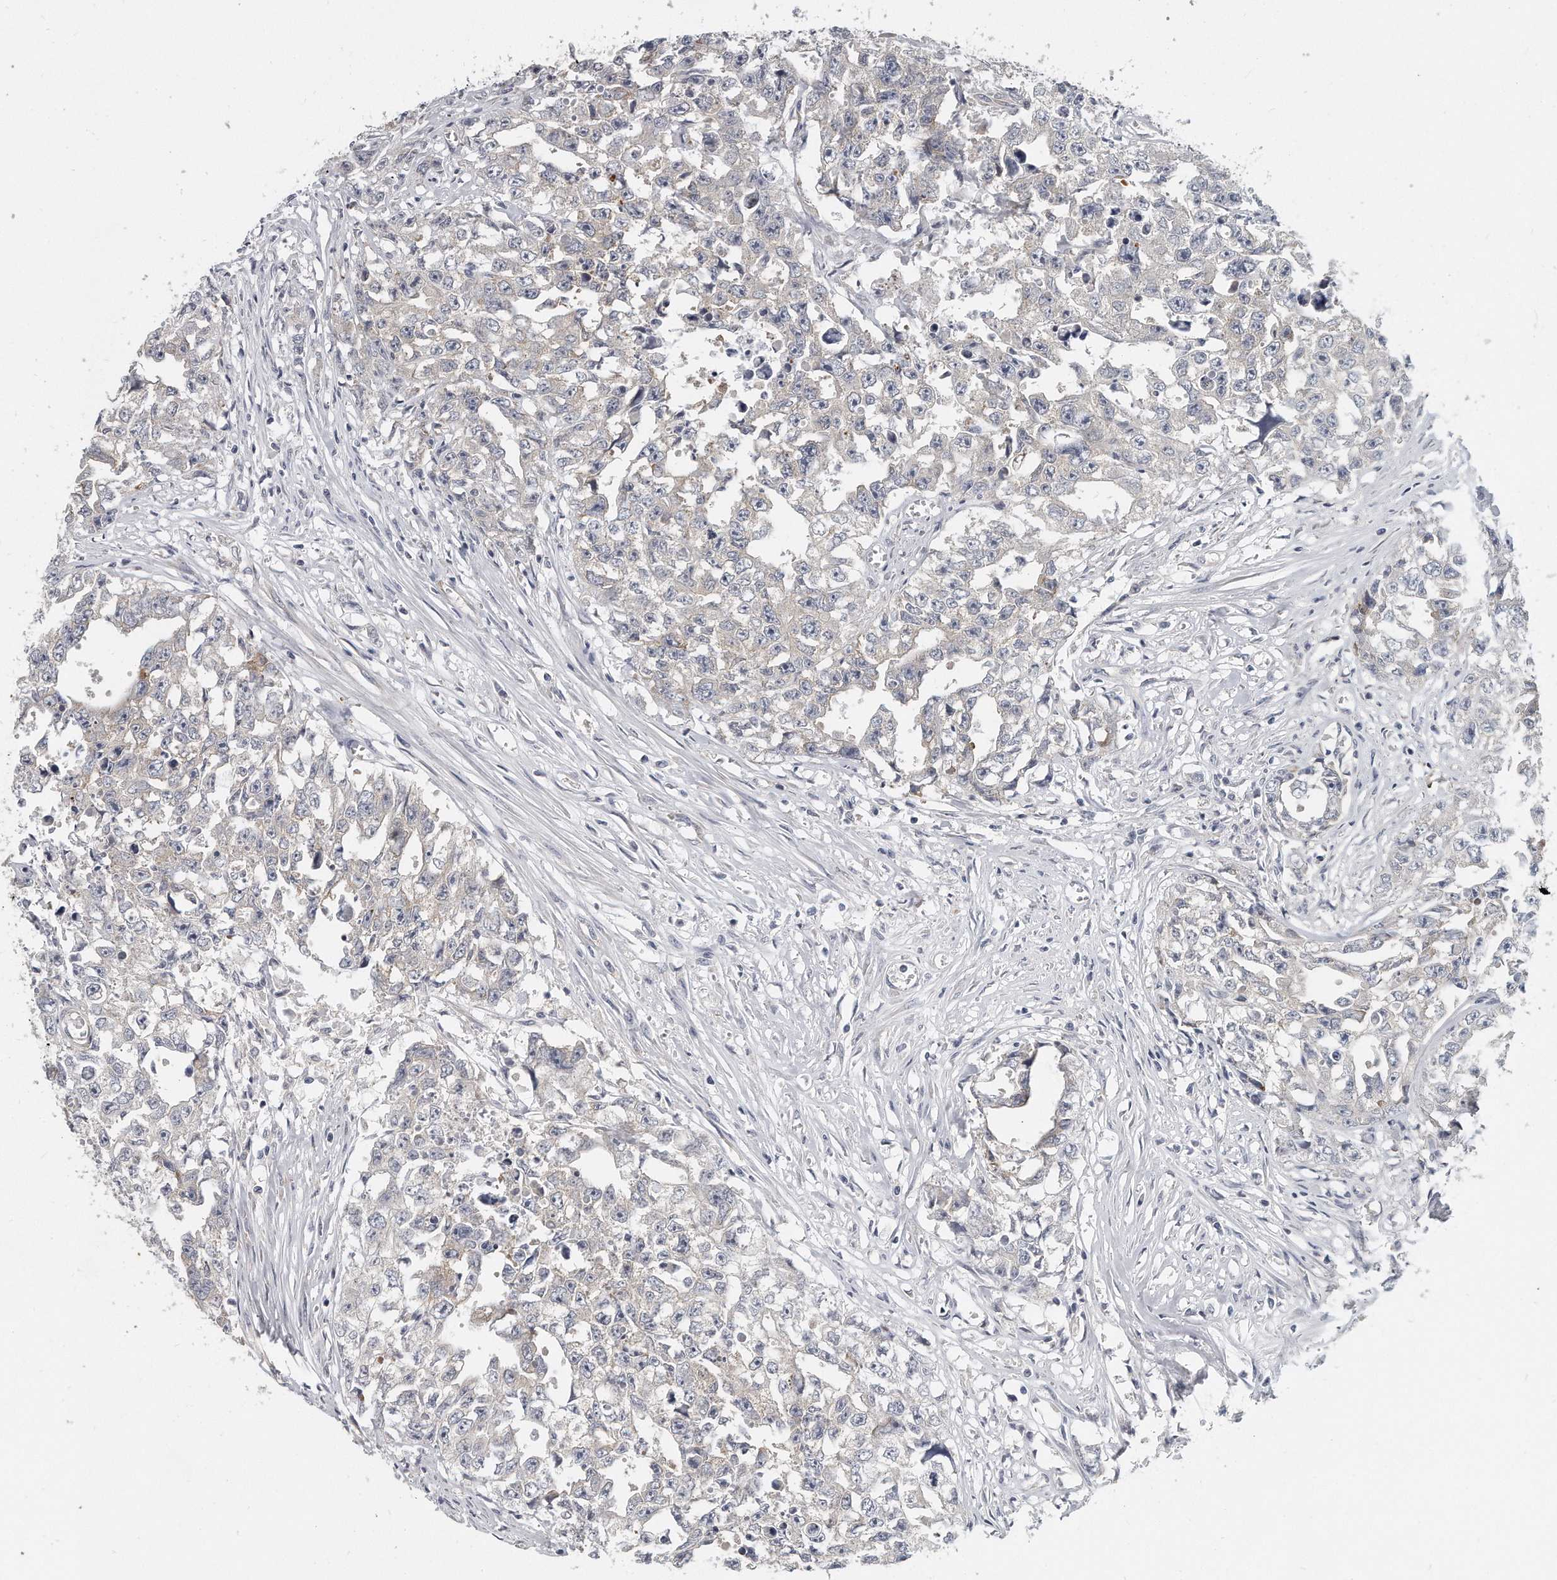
{"staining": {"intensity": "negative", "quantity": "none", "location": "none"}, "tissue": "testis cancer", "cell_type": "Tumor cells", "image_type": "cancer", "snomed": [{"axis": "morphology", "description": "Seminoma, NOS"}, {"axis": "morphology", "description": "Carcinoma, Embryonal, NOS"}, {"axis": "topography", "description": "Testis"}], "caption": "A micrograph of testis cancer stained for a protein demonstrates no brown staining in tumor cells. (DAB (3,3'-diaminobenzidine) IHC with hematoxylin counter stain).", "gene": "PLEKHA6", "patient": {"sex": "male", "age": 43}}